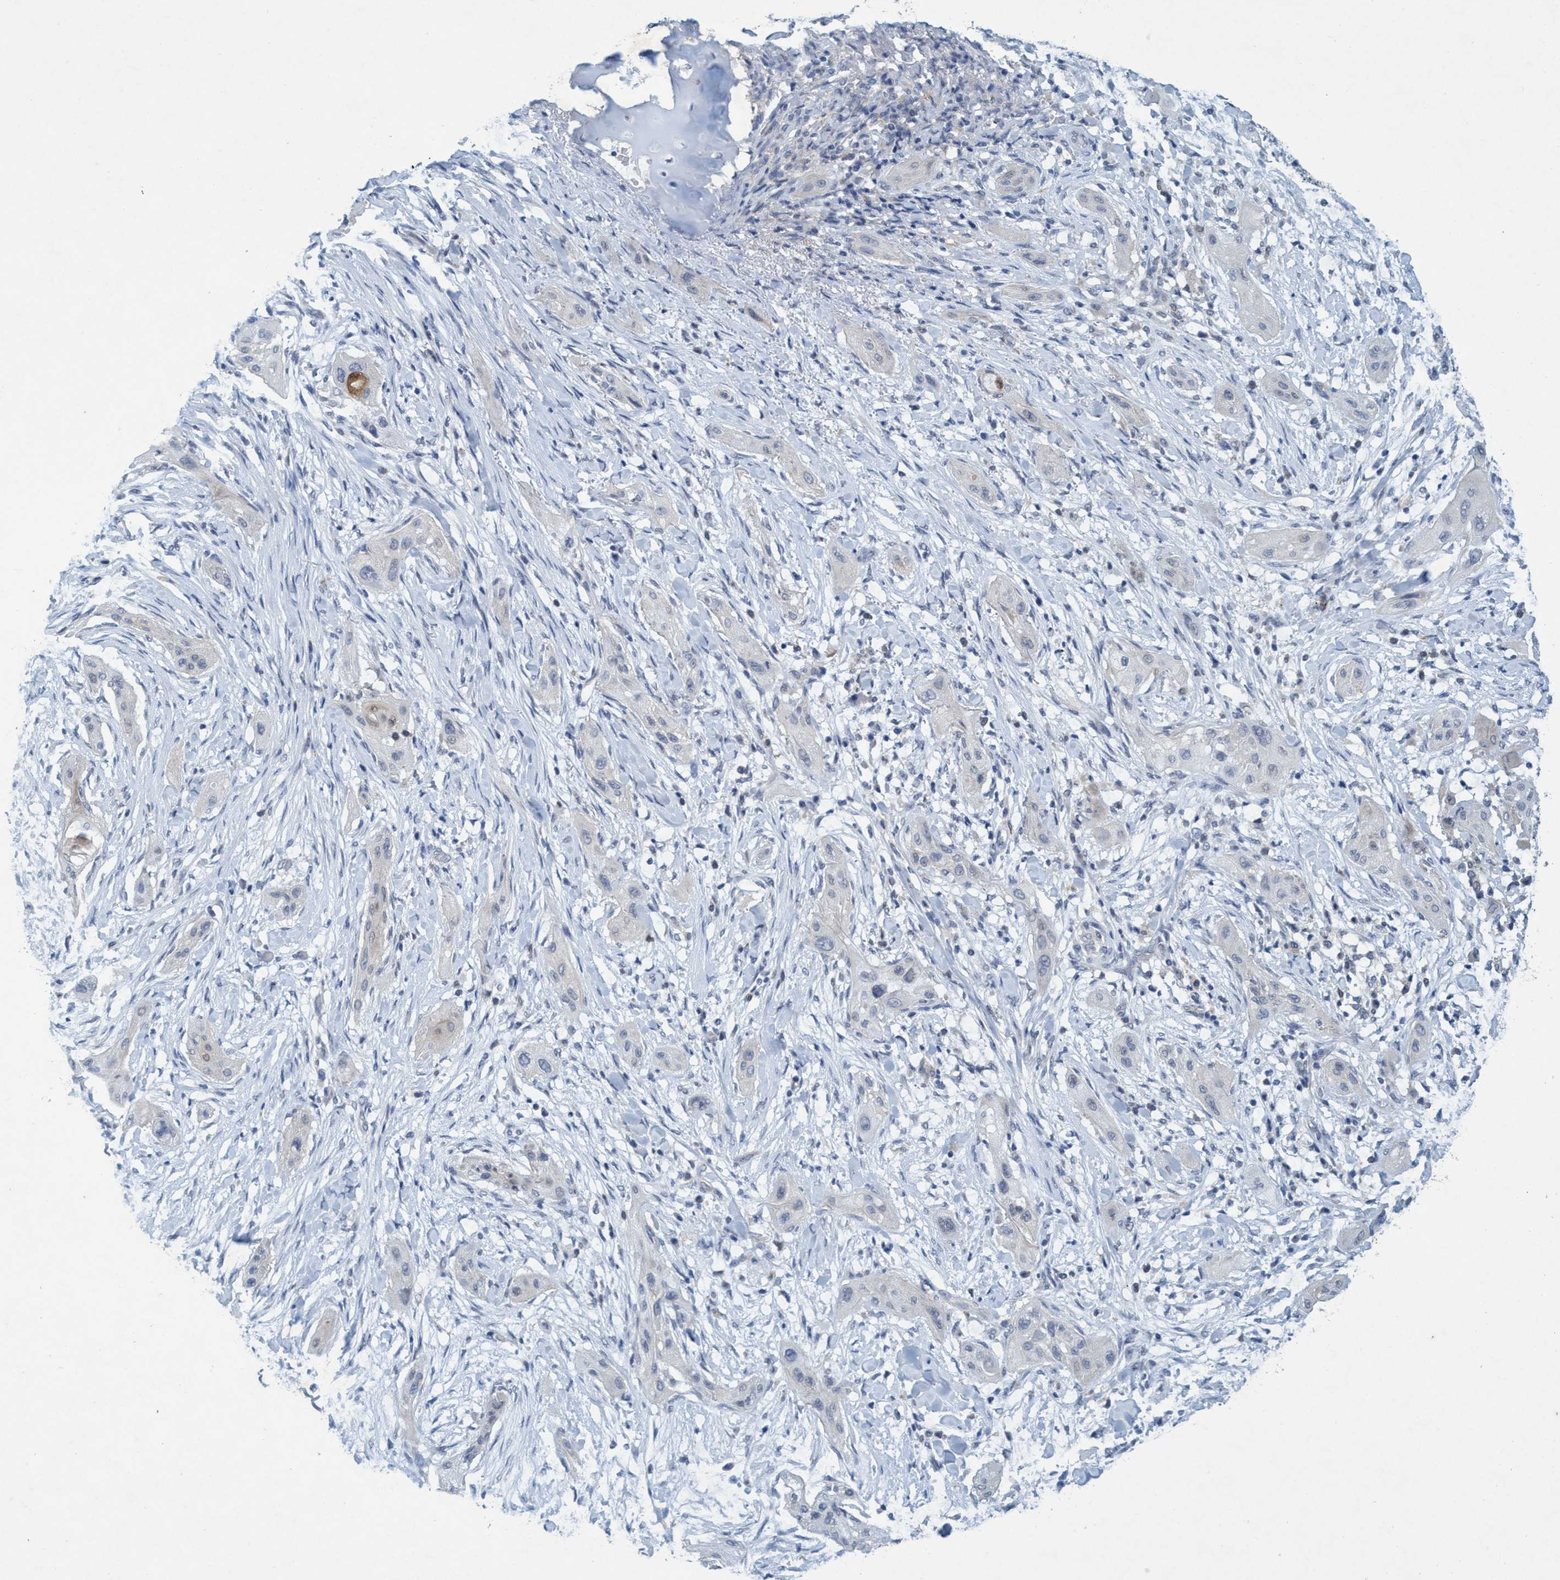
{"staining": {"intensity": "negative", "quantity": "none", "location": "none"}, "tissue": "lung cancer", "cell_type": "Tumor cells", "image_type": "cancer", "snomed": [{"axis": "morphology", "description": "Squamous cell carcinoma, NOS"}, {"axis": "topography", "description": "Lung"}], "caption": "This is a photomicrograph of IHC staining of lung cancer, which shows no staining in tumor cells.", "gene": "RNF208", "patient": {"sex": "female", "age": 47}}